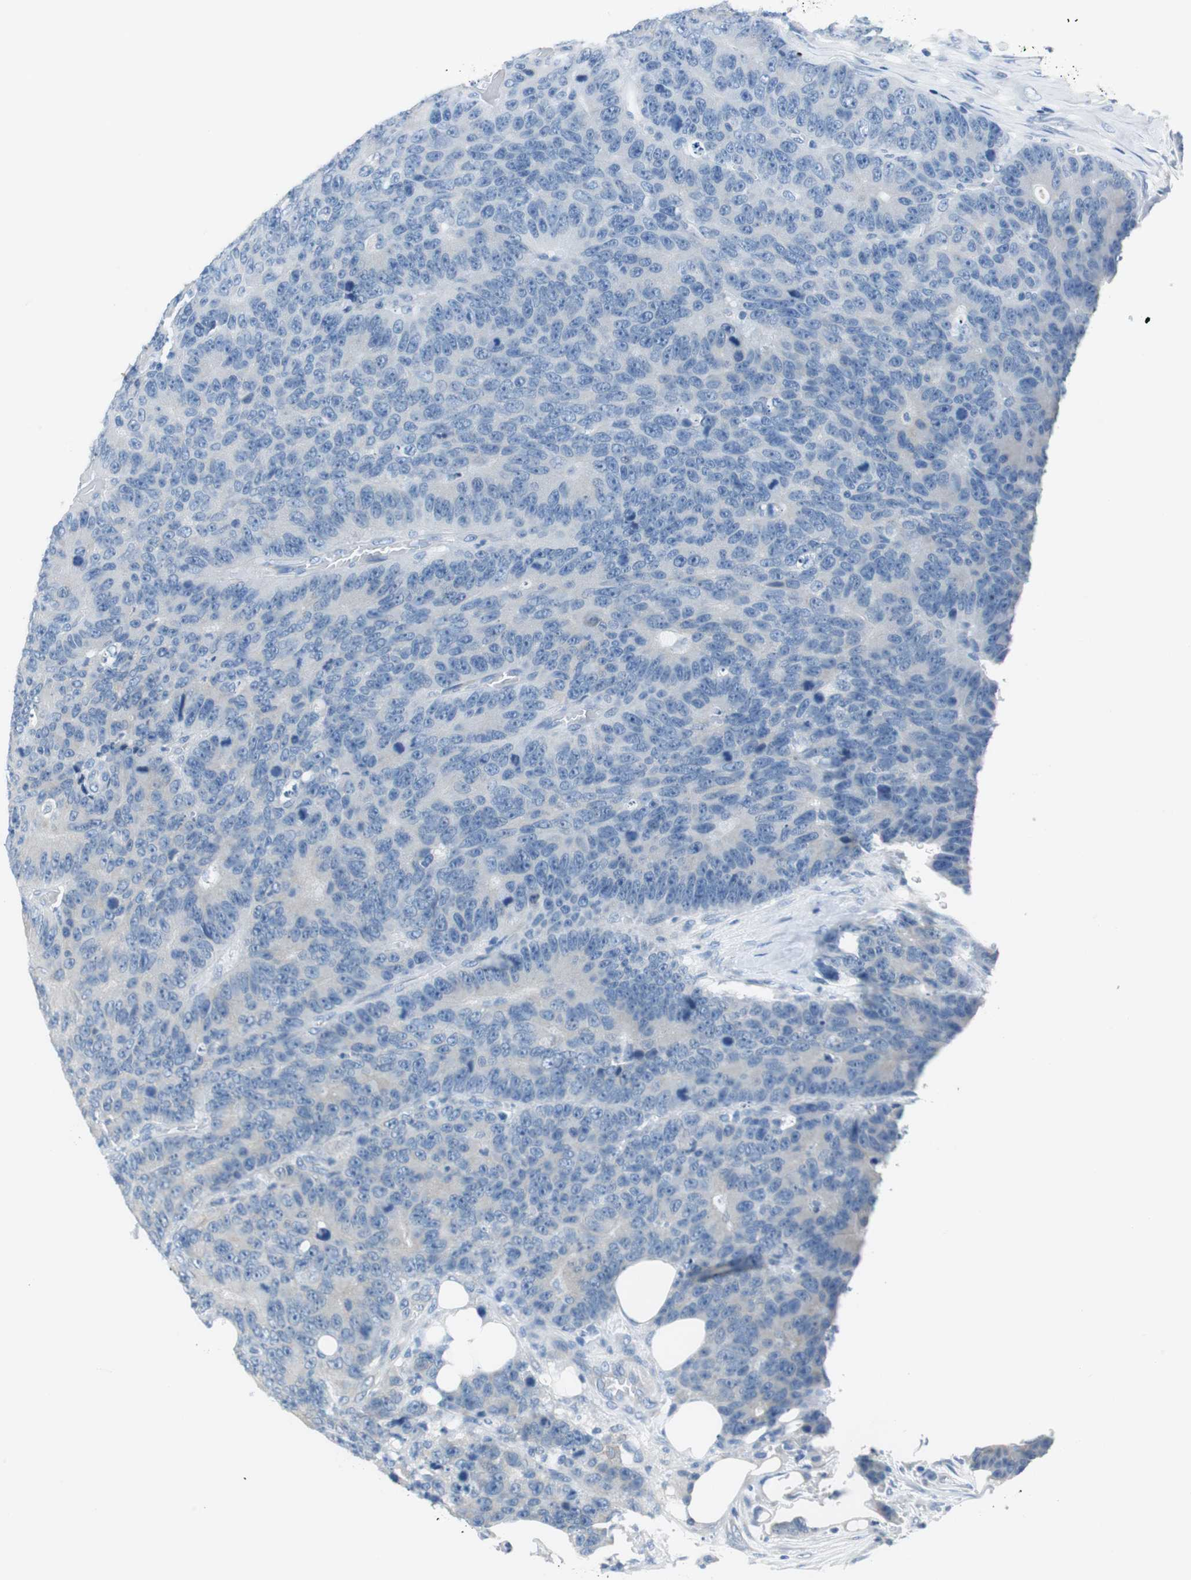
{"staining": {"intensity": "negative", "quantity": "none", "location": "none"}, "tissue": "colorectal cancer", "cell_type": "Tumor cells", "image_type": "cancer", "snomed": [{"axis": "morphology", "description": "Adenocarcinoma, NOS"}, {"axis": "topography", "description": "Colon"}], "caption": "IHC of human colorectal cancer displays no expression in tumor cells.", "gene": "FADS2", "patient": {"sex": "female", "age": 86}}